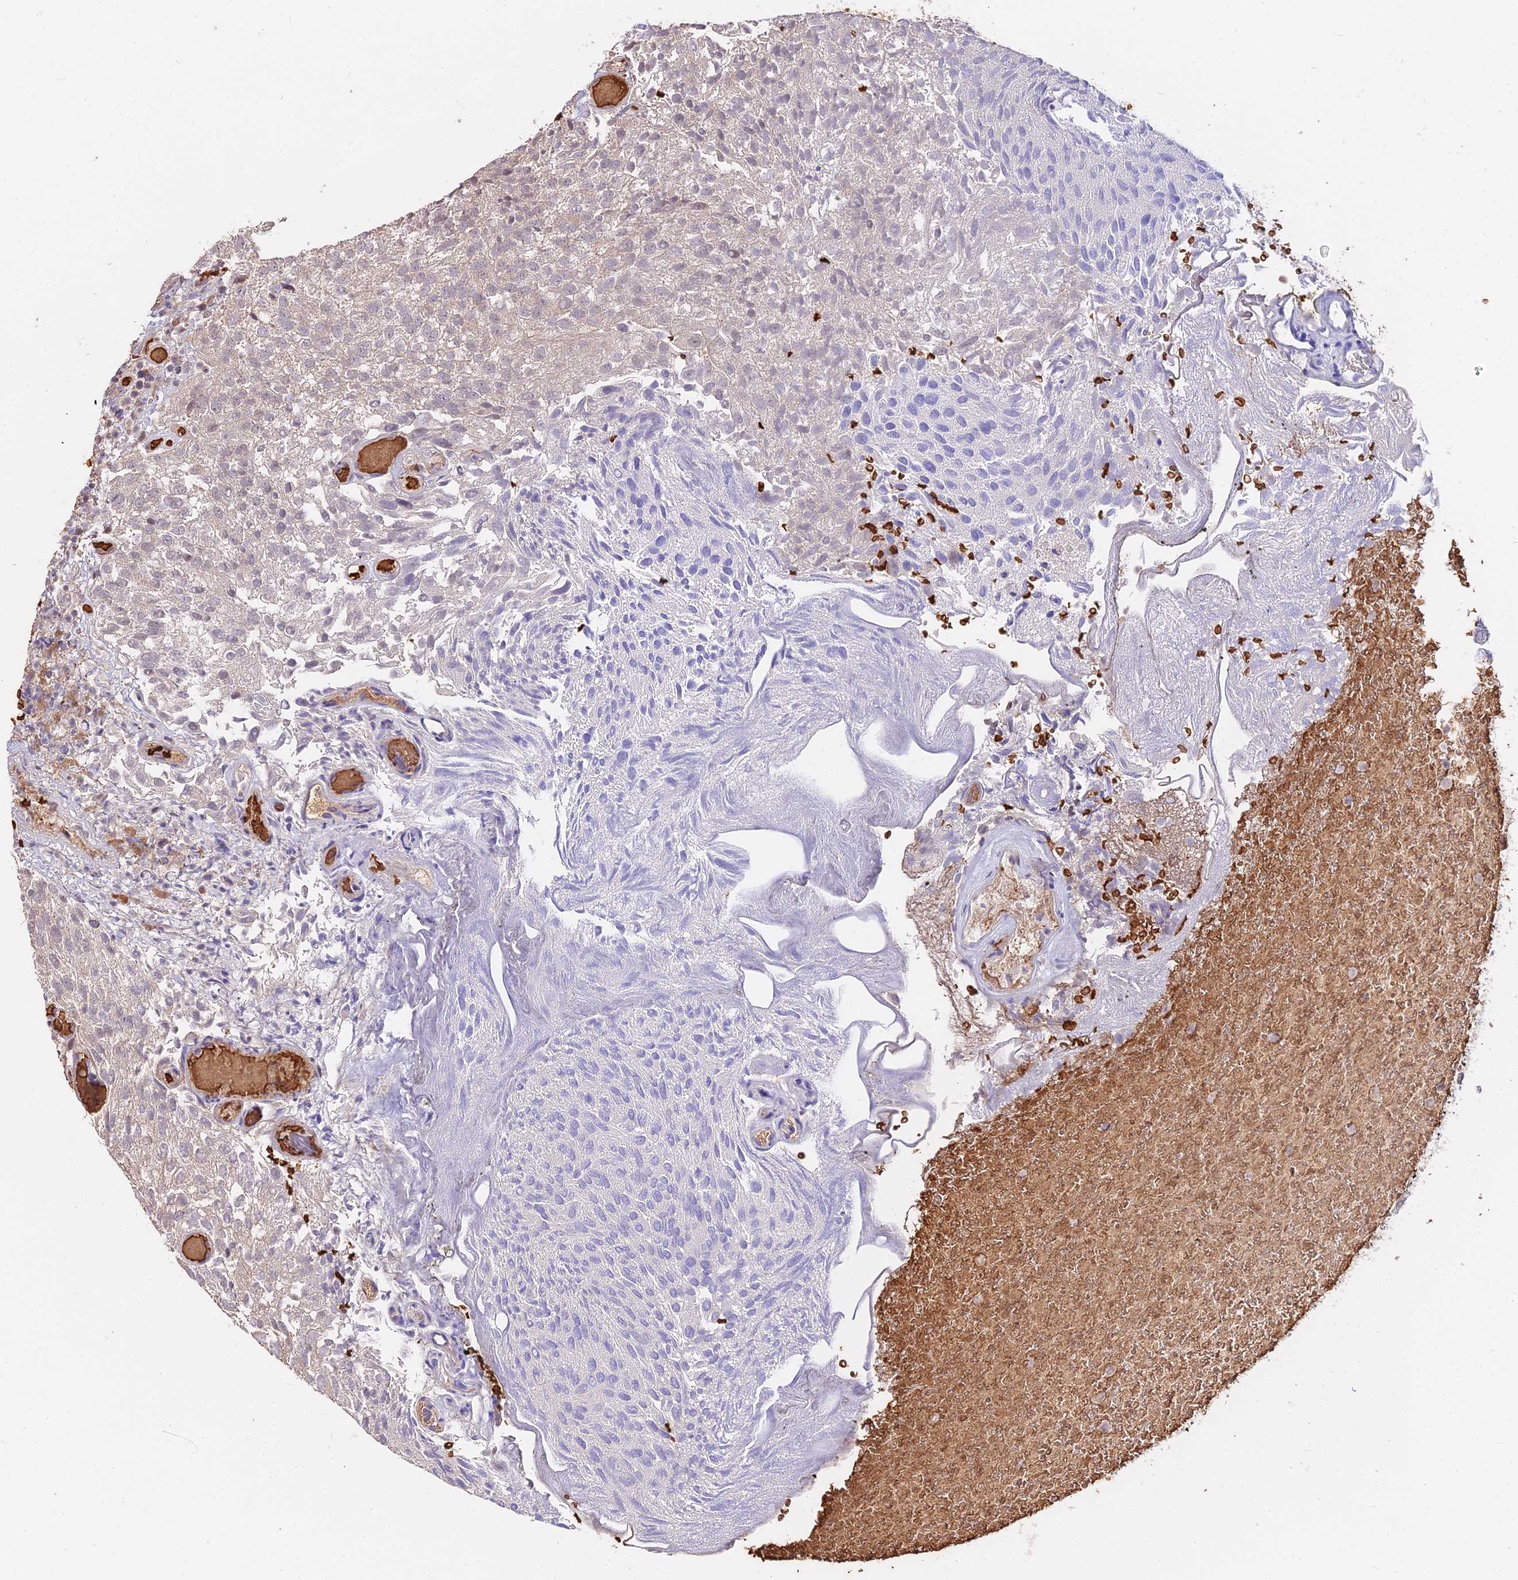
{"staining": {"intensity": "weak", "quantity": "25%-75%", "location": "cytoplasmic/membranous,nuclear"}, "tissue": "urothelial cancer", "cell_type": "Tumor cells", "image_type": "cancer", "snomed": [{"axis": "morphology", "description": "Urothelial carcinoma, Low grade"}, {"axis": "topography", "description": "Urinary bladder"}], "caption": "Immunohistochemistry of urothelial cancer displays low levels of weak cytoplasmic/membranous and nuclear positivity in about 25%-75% of tumor cells. Nuclei are stained in blue.", "gene": "ZDBF2", "patient": {"sex": "male", "age": 78}}